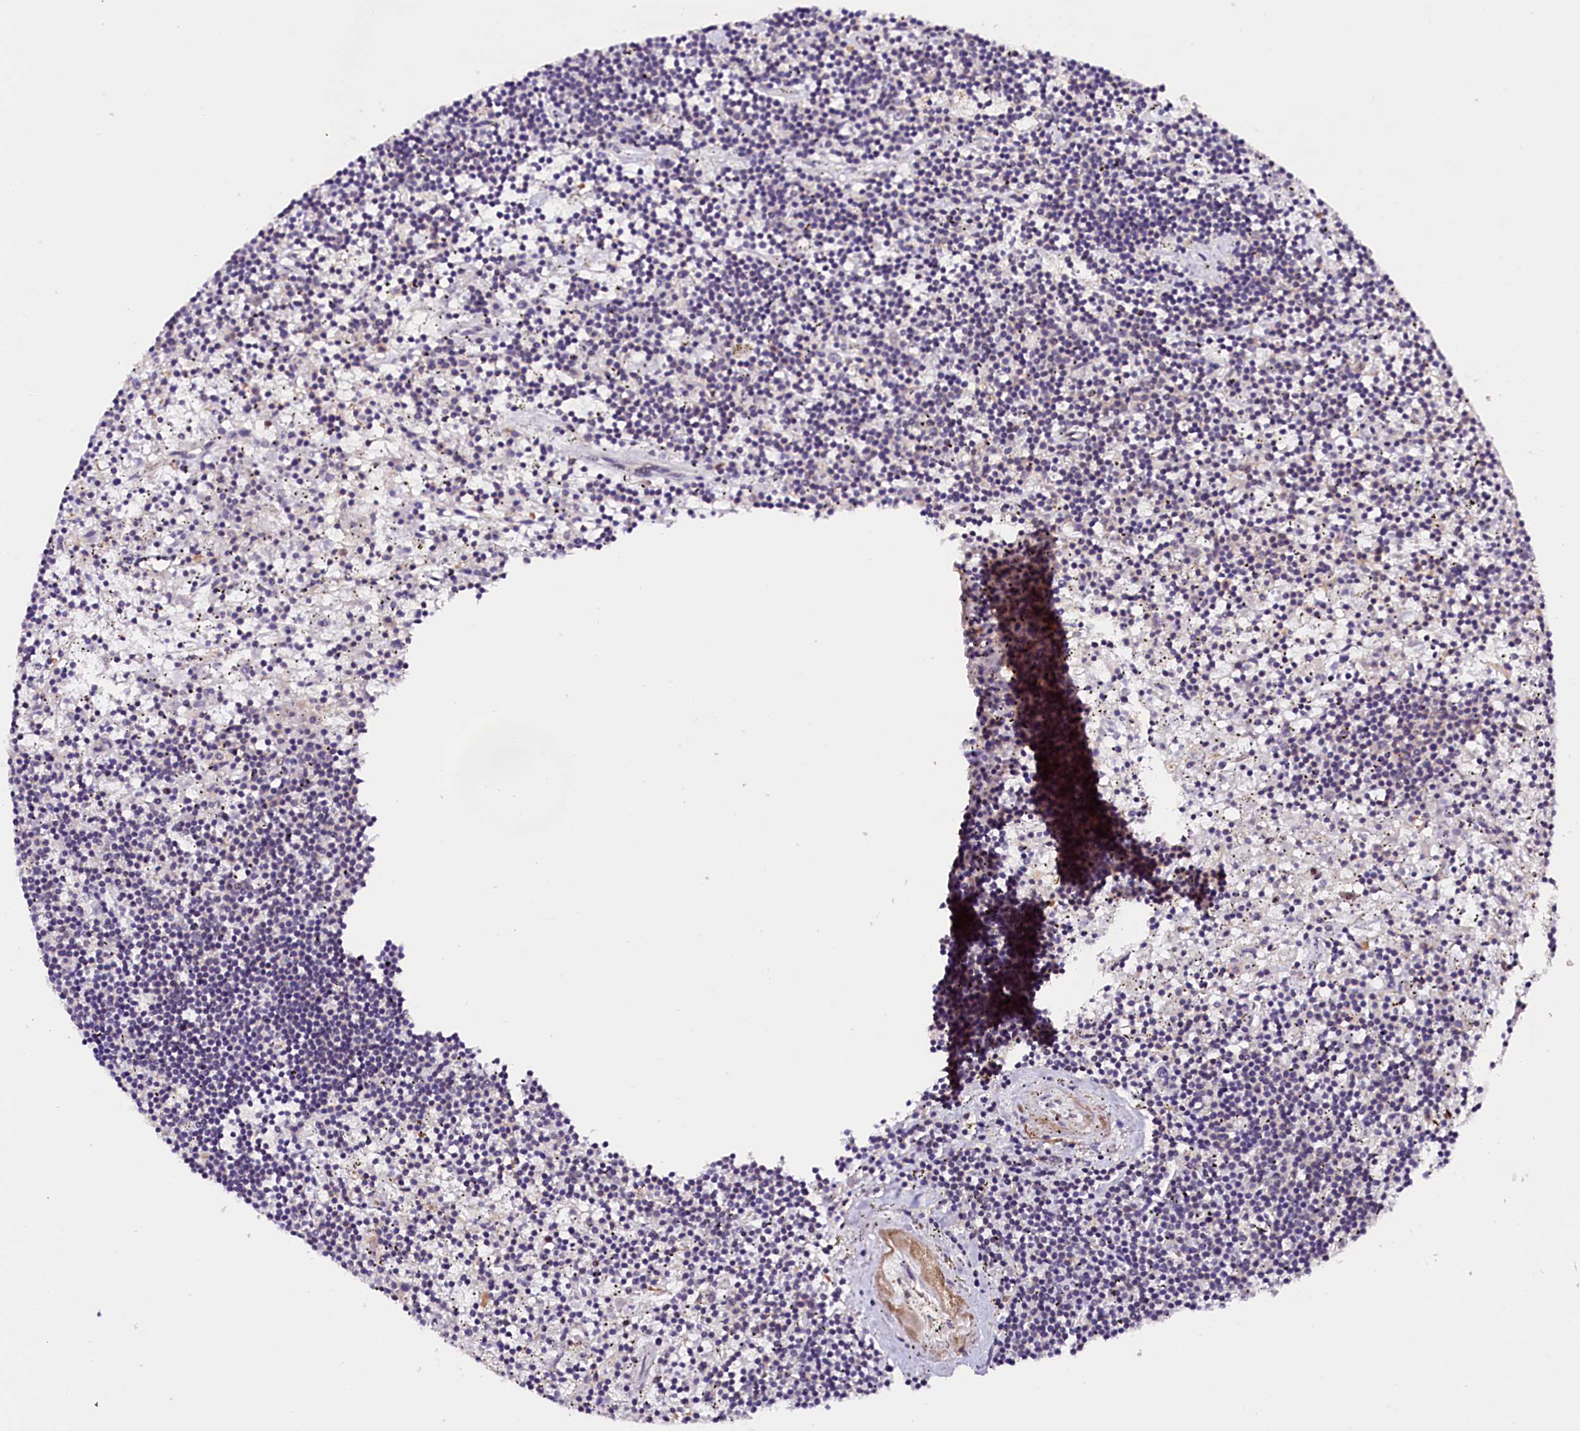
{"staining": {"intensity": "negative", "quantity": "none", "location": "none"}, "tissue": "lymphoma", "cell_type": "Tumor cells", "image_type": "cancer", "snomed": [{"axis": "morphology", "description": "Malignant lymphoma, non-Hodgkin's type, Low grade"}, {"axis": "topography", "description": "Spleen"}], "caption": "This is an immunohistochemistry (IHC) micrograph of lymphoma. There is no positivity in tumor cells.", "gene": "IQCN", "patient": {"sex": "male", "age": 76}}